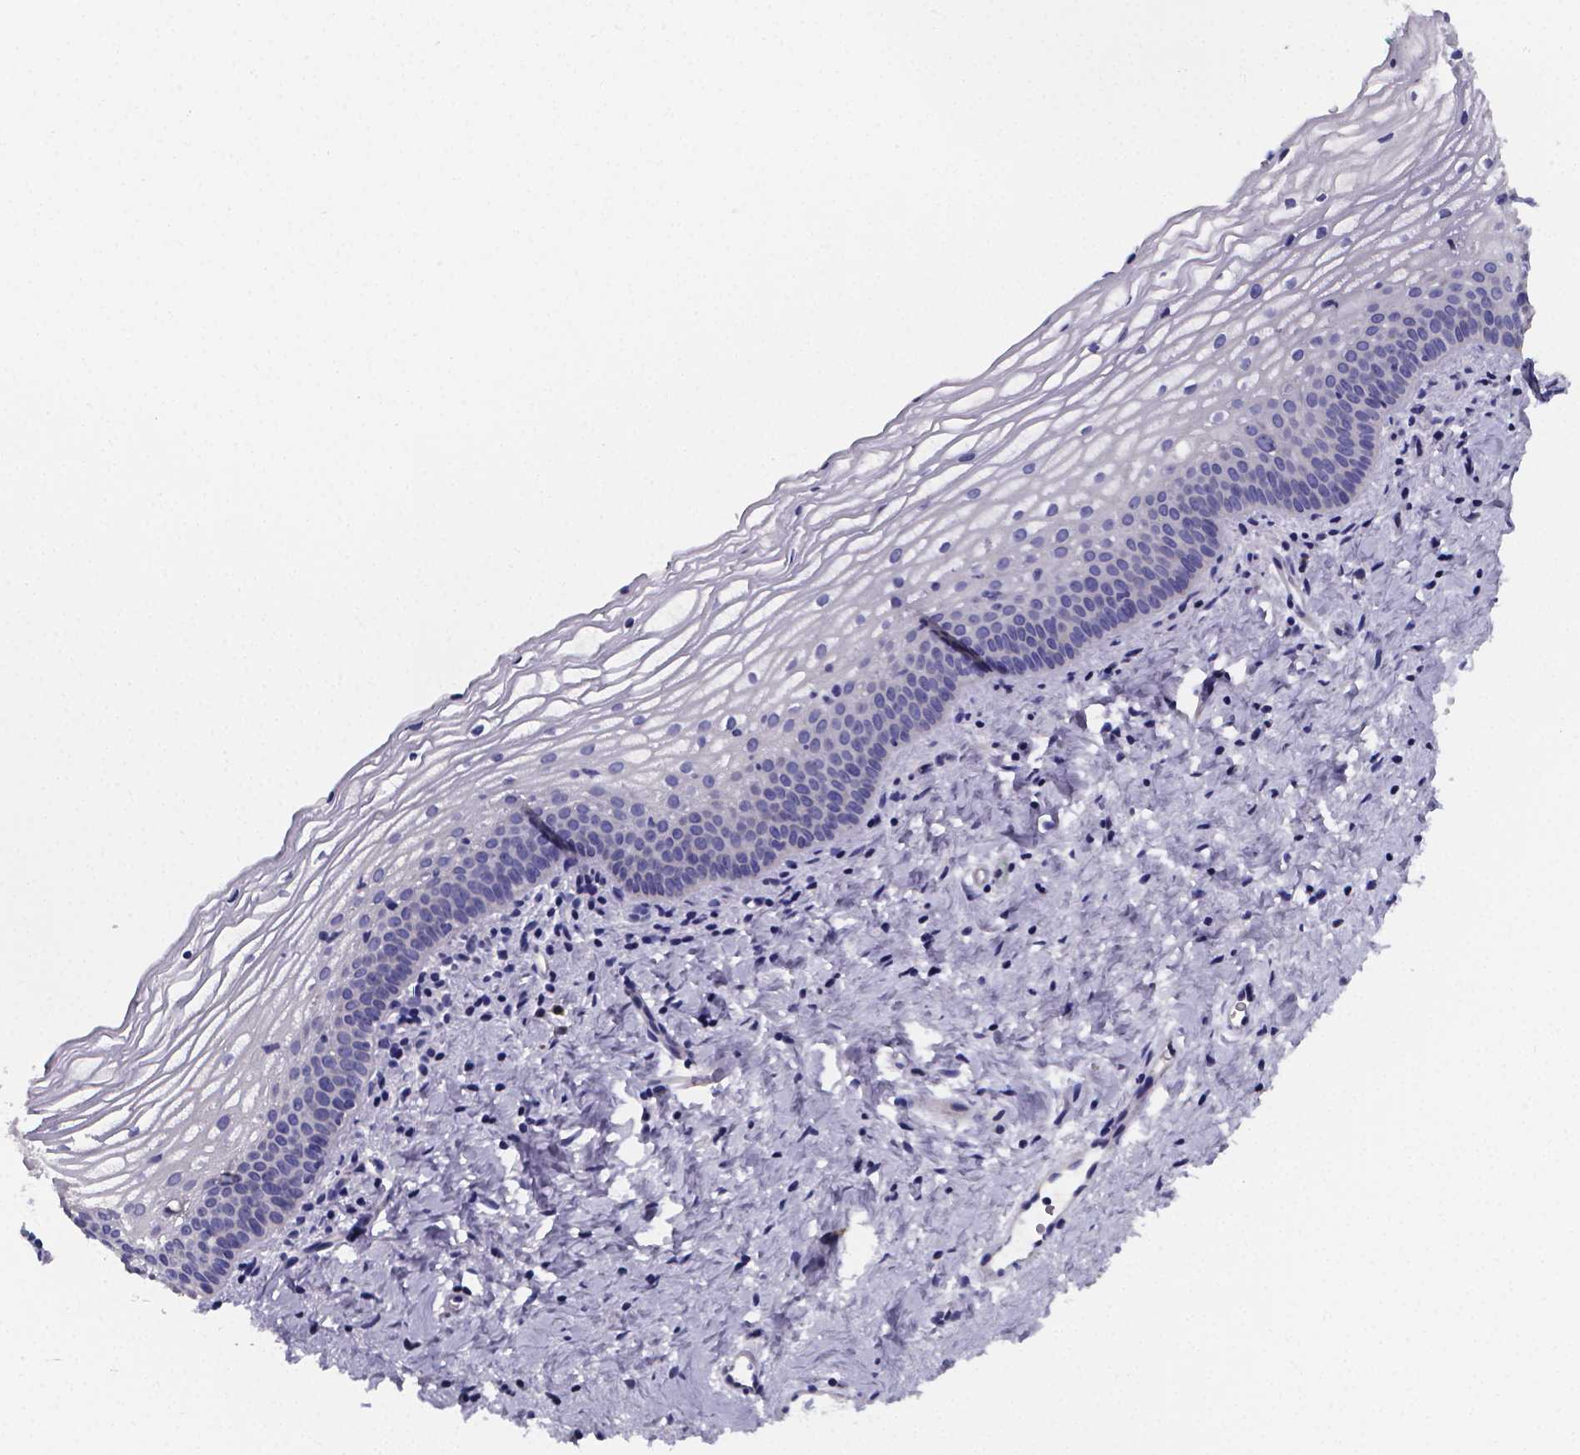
{"staining": {"intensity": "negative", "quantity": "none", "location": "none"}, "tissue": "vagina", "cell_type": "Squamous epithelial cells", "image_type": "normal", "snomed": [{"axis": "morphology", "description": "Normal tissue, NOS"}, {"axis": "topography", "description": "Vagina"}], "caption": "A photomicrograph of human vagina is negative for staining in squamous epithelial cells. Nuclei are stained in blue.", "gene": "GABRA3", "patient": {"sex": "female", "age": 44}}